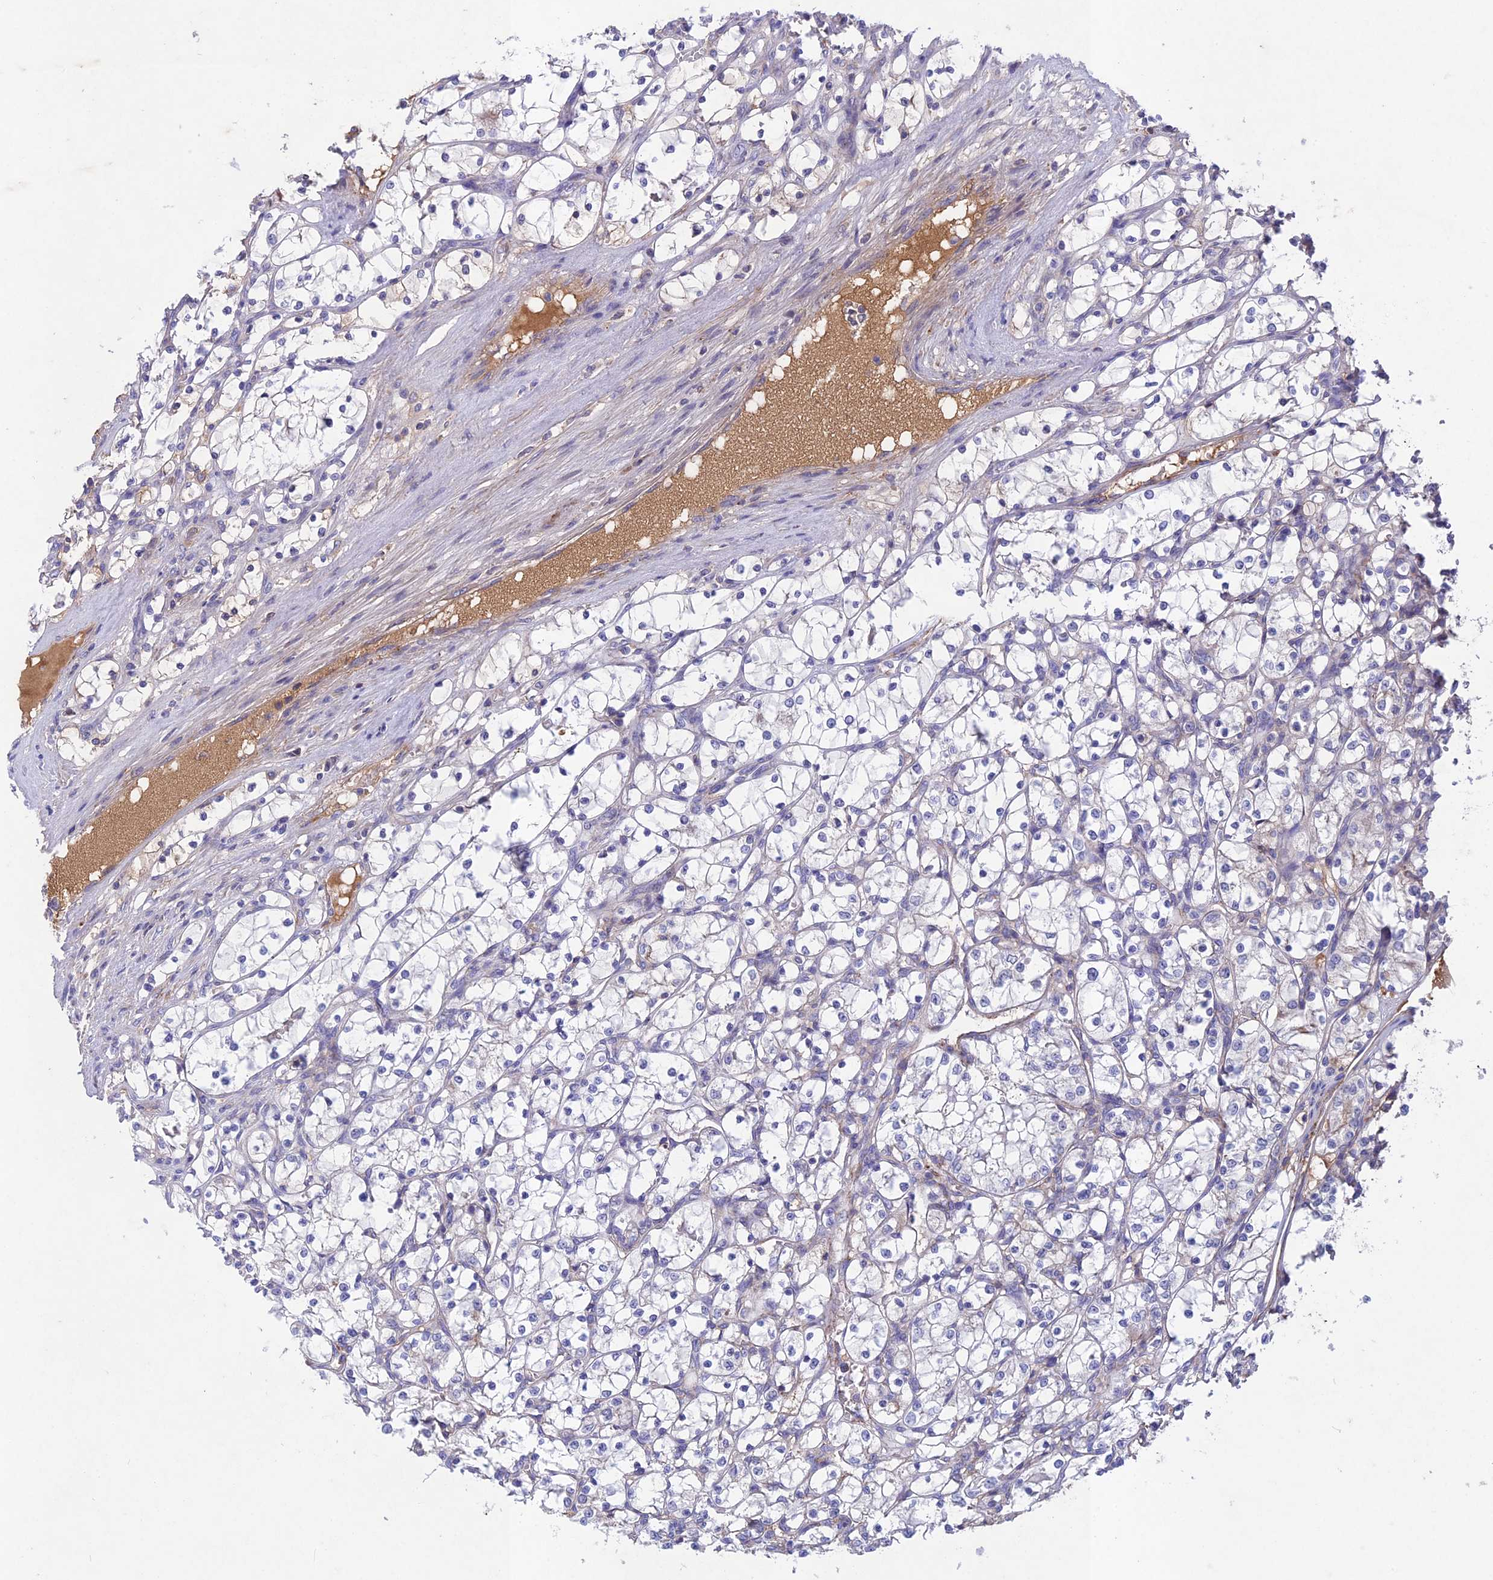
{"staining": {"intensity": "negative", "quantity": "none", "location": "none"}, "tissue": "renal cancer", "cell_type": "Tumor cells", "image_type": "cancer", "snomed": [{"axis": "morphology", "description": "Adenocarcinoma, NOS"}, {"axis": "topography", "description": "Kidney"}], "caption": "The photomicrograph reveals no significant positivity in tumor cells of renal adenocarcinoma.", "gene": "ADO", "patient": {"sex": "female", "age": 69}}